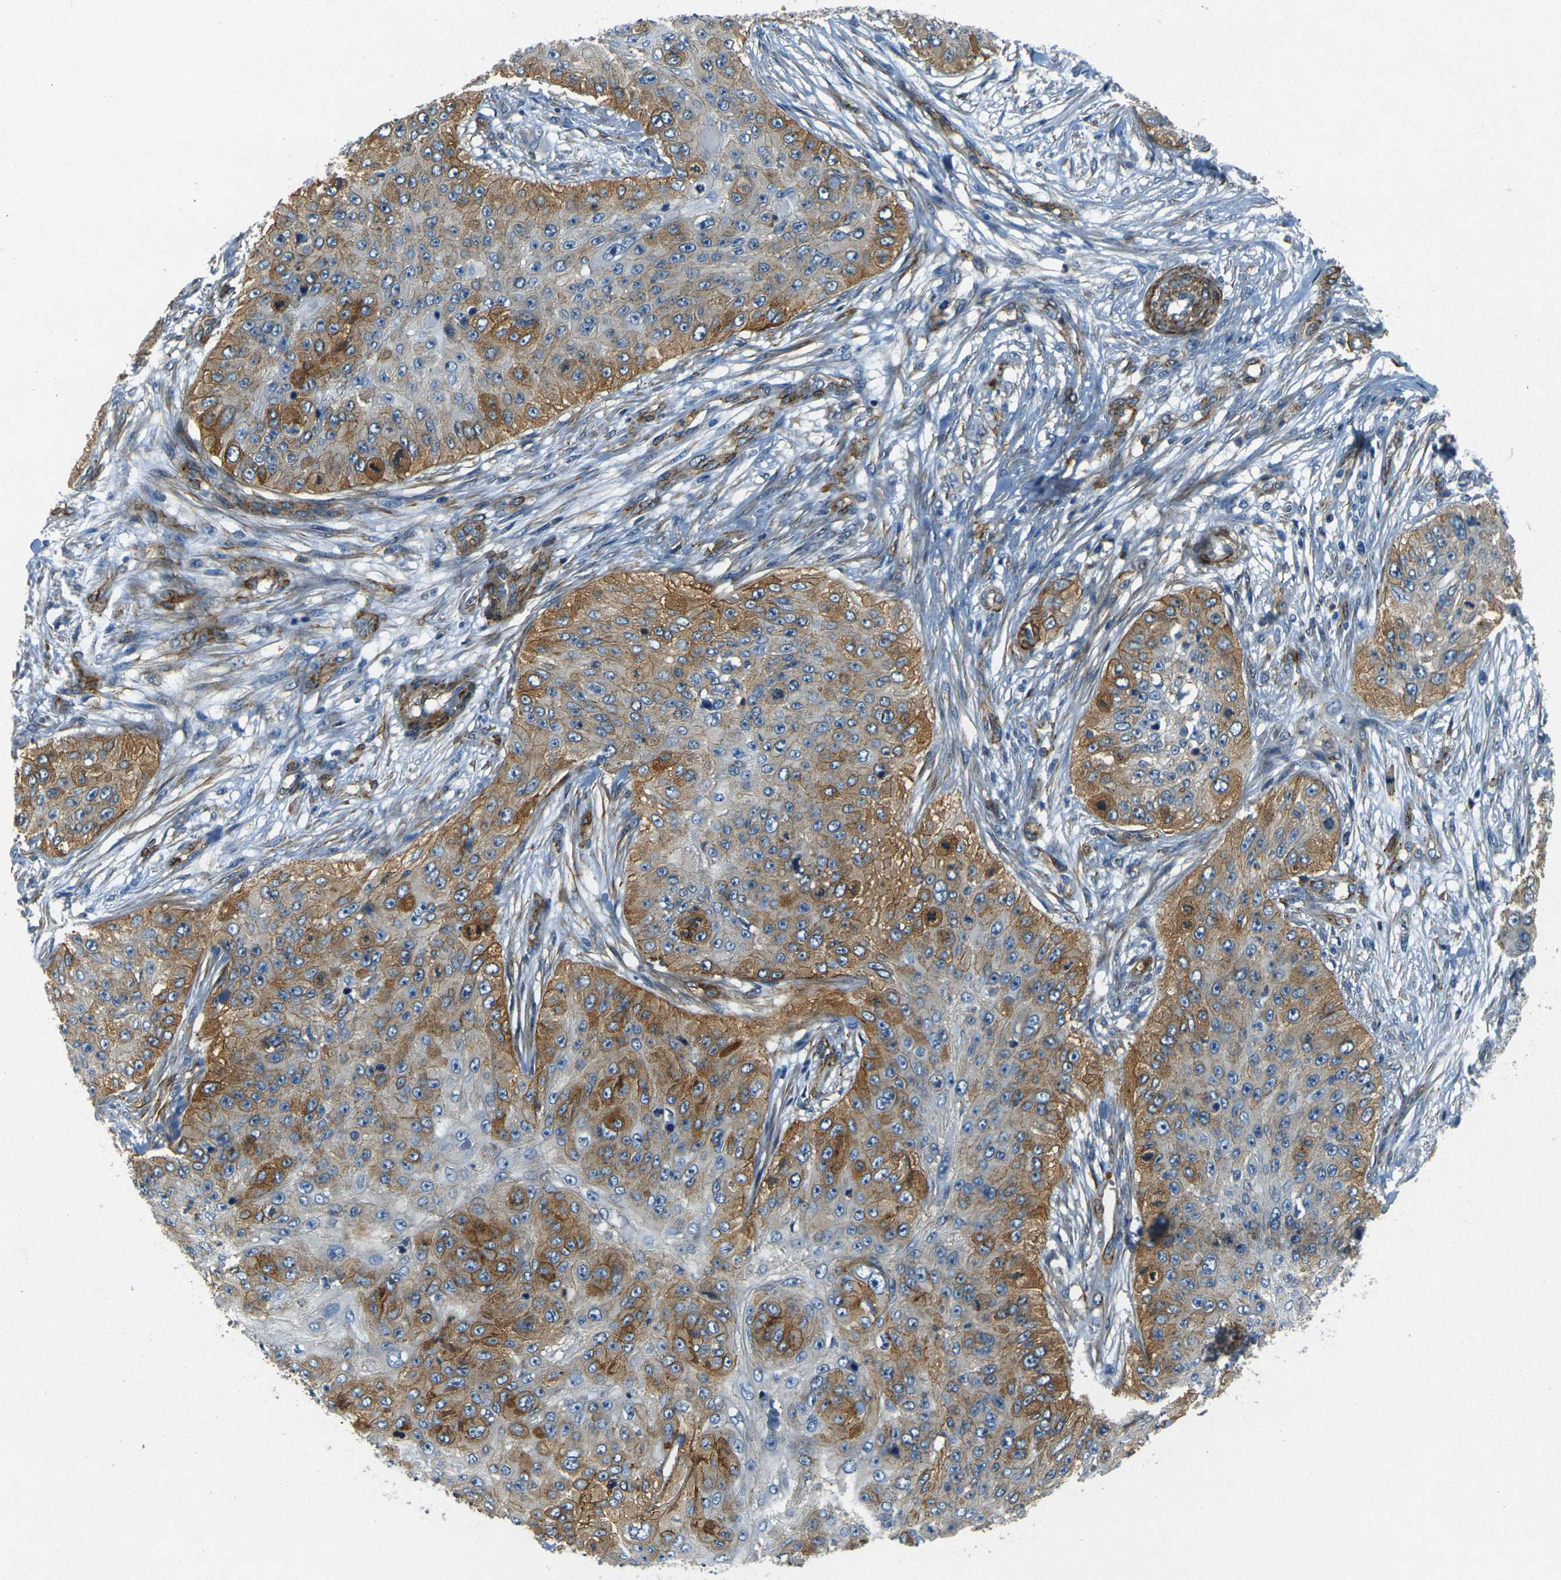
{"staining": {"intensity": "moderate", "quantity": ">75%", "location": "cytoplasmic/membranous"}, "tissue": "skin cancer", "cell_type": "Tumor cells", "image_type": "cancer", "snomed": [{"axis": "morphology", "description": "Squamous cell carcinoma, NOS"}, {"axis": "topography", "description": "Skin"}], "caption": "High-power microscopy captured an immunohistochemistry image of skin squamous cell carcinoma, revealing moderate cytoplasmic/membranous staining in approximately >75% of tumor cells.", "gene": "EPHA7", "patient": {"sex": "female", "age": 80}}